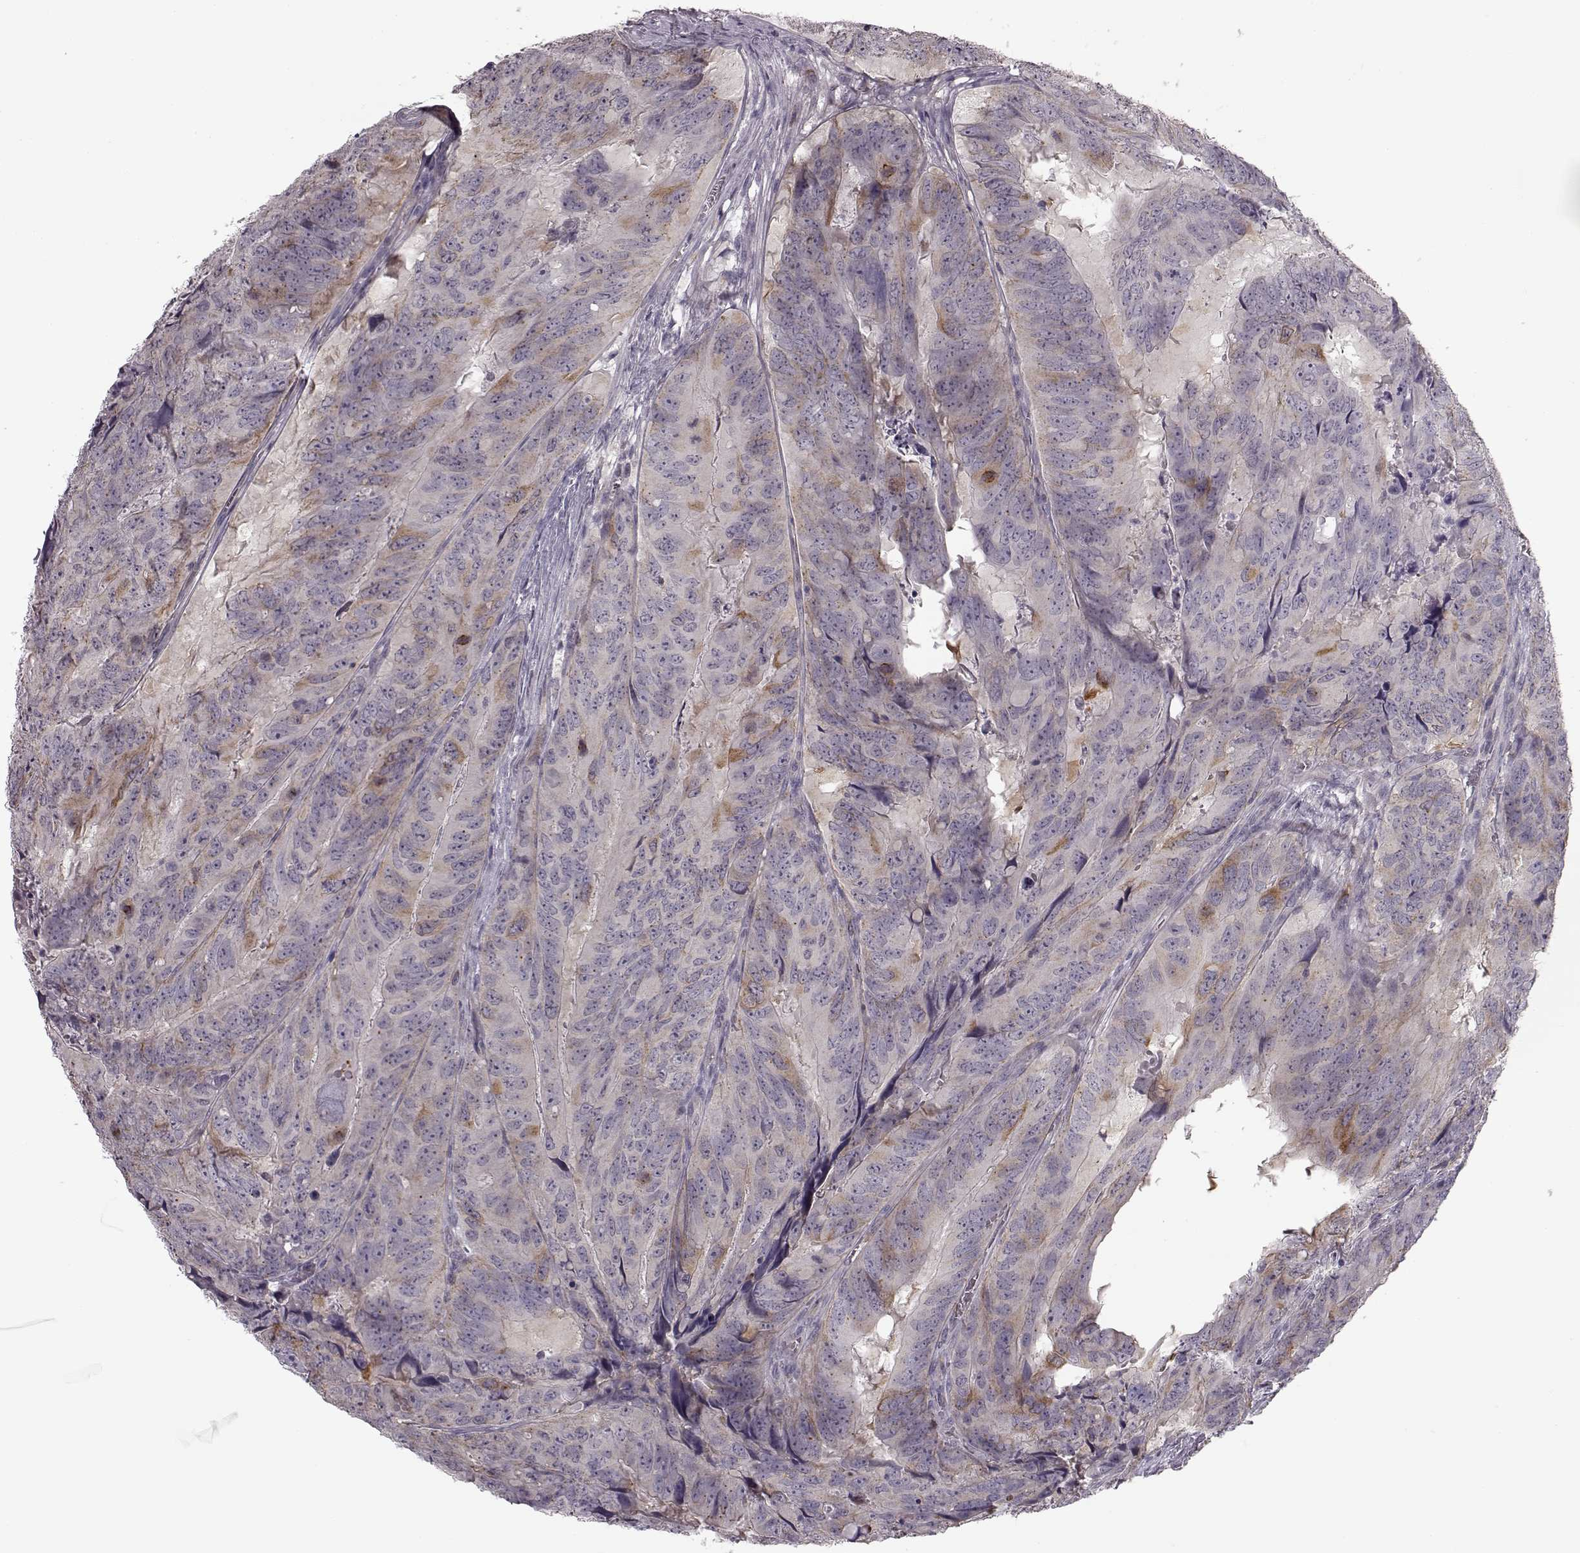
{"staining": {"intensity": "weak", "quantity": "<25%", "location": "cytoplasmic/membranous"}, "tissue": "colorectal cancer", "cell_type": "Tumor cells", "image_type": "cancer", "snomed": [{"axis": "morphology", "description": "Adenocarcinoma, NOS"}, {"axis": "topography", "description": "Colon"}], "caption": "IHC of colorectal cancer (adenocarcinoma) reveals no expression in tumor cells.", "gene": "HMMR", "patient": {"sex": "male", "age": 79}}